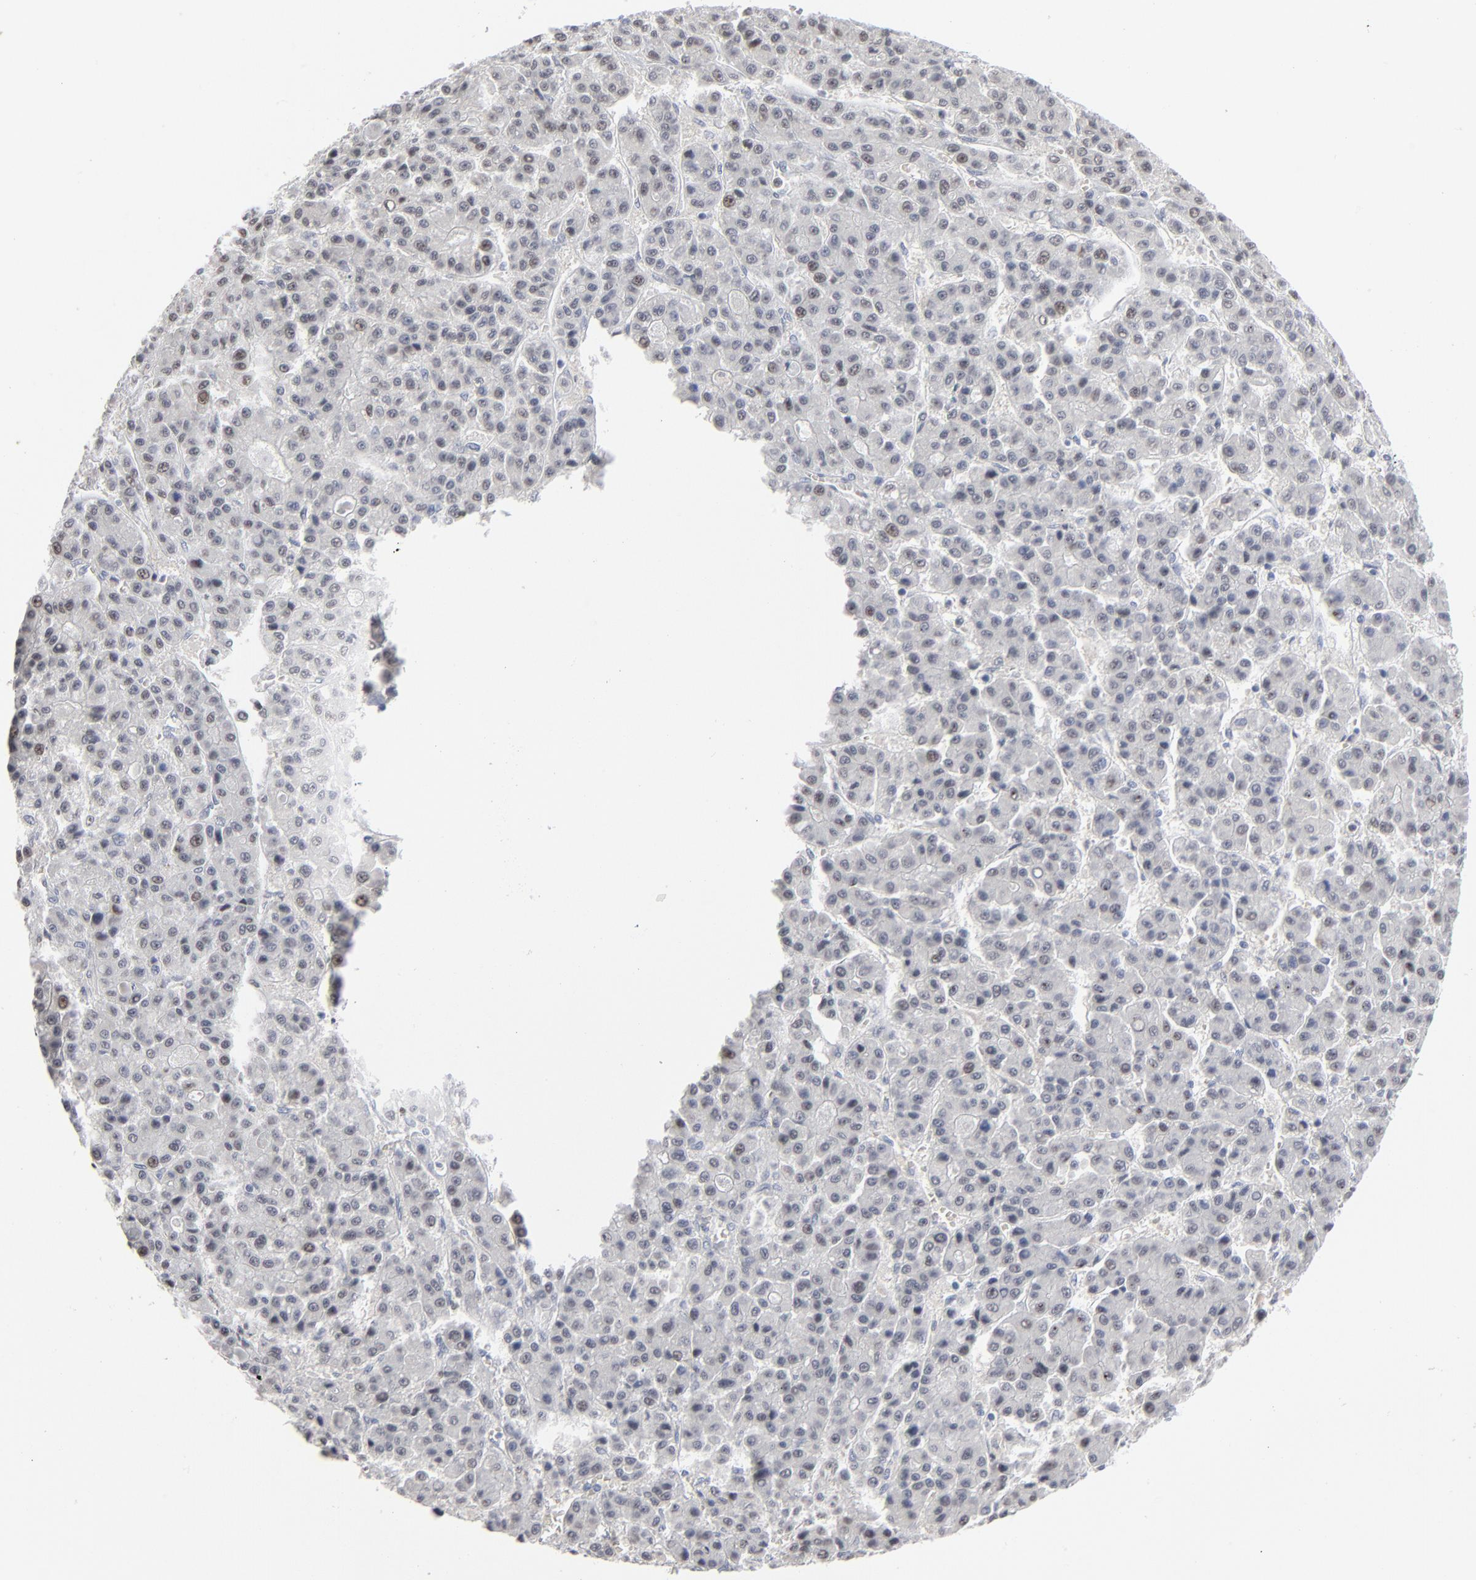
{"staining": {"intensity": "negative", "quantity": "none", "location": "none"}, "tissue": "liver cancer", "cell_type": "Tumor cells", "image_type": "cancer", "snomed": [{"axis": "morphology", "description": "Carcinoma, Hepatocellular, NOS"}, {"axis": "topography", "description": "Liver"}], "caption": "The histopathology image demonstrates no significant staining in tumor cells of liver cancer. Nuclei are stained in blue.", "gene": "FOXN2", "patient": {"sex": "male", "age": 70}}